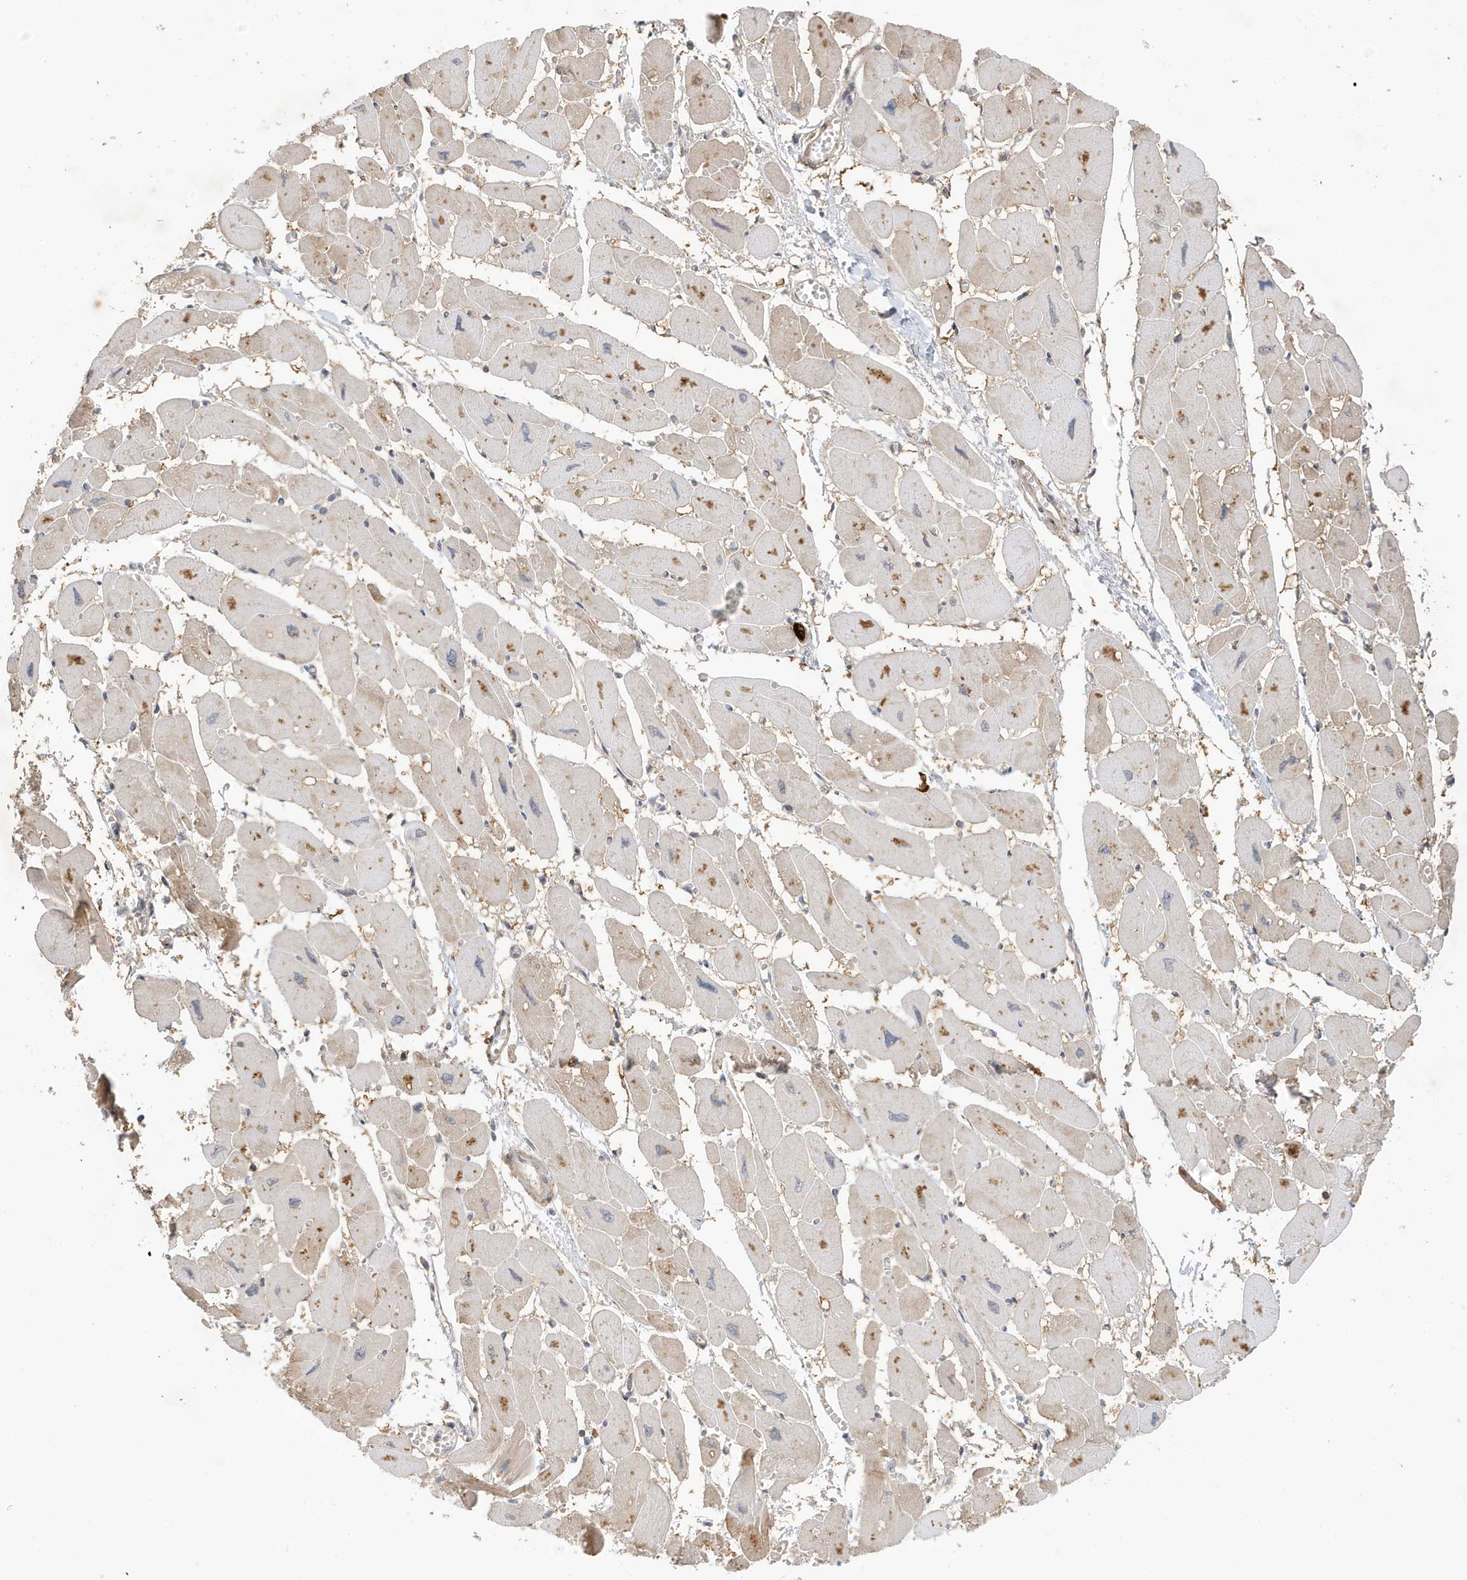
{"staining": {"intensity": "moderate", "quantity": "25%-75%", "location": "cytoplasmic/membranous"}, "tissue": "heart muscle", "cell_type": "Cardiomyocytes", "image_type": "normal", "snomed": [{"axis": "morphology", "description": "Normal tissue, NOS"}, {"axis": "topography", "description": "Heart"}], "caption": "Immunohistochemical staining of benign human heart muscle displays medium levels of moderate cytoplasmic/membranous positivity in about 25%-75% of cardiomyocytes. Ihc stains the protein of interest in brown and the nuclei are stained blue.", "gene": "TAB3", "patient": {"sex": "female", "age": 54}}